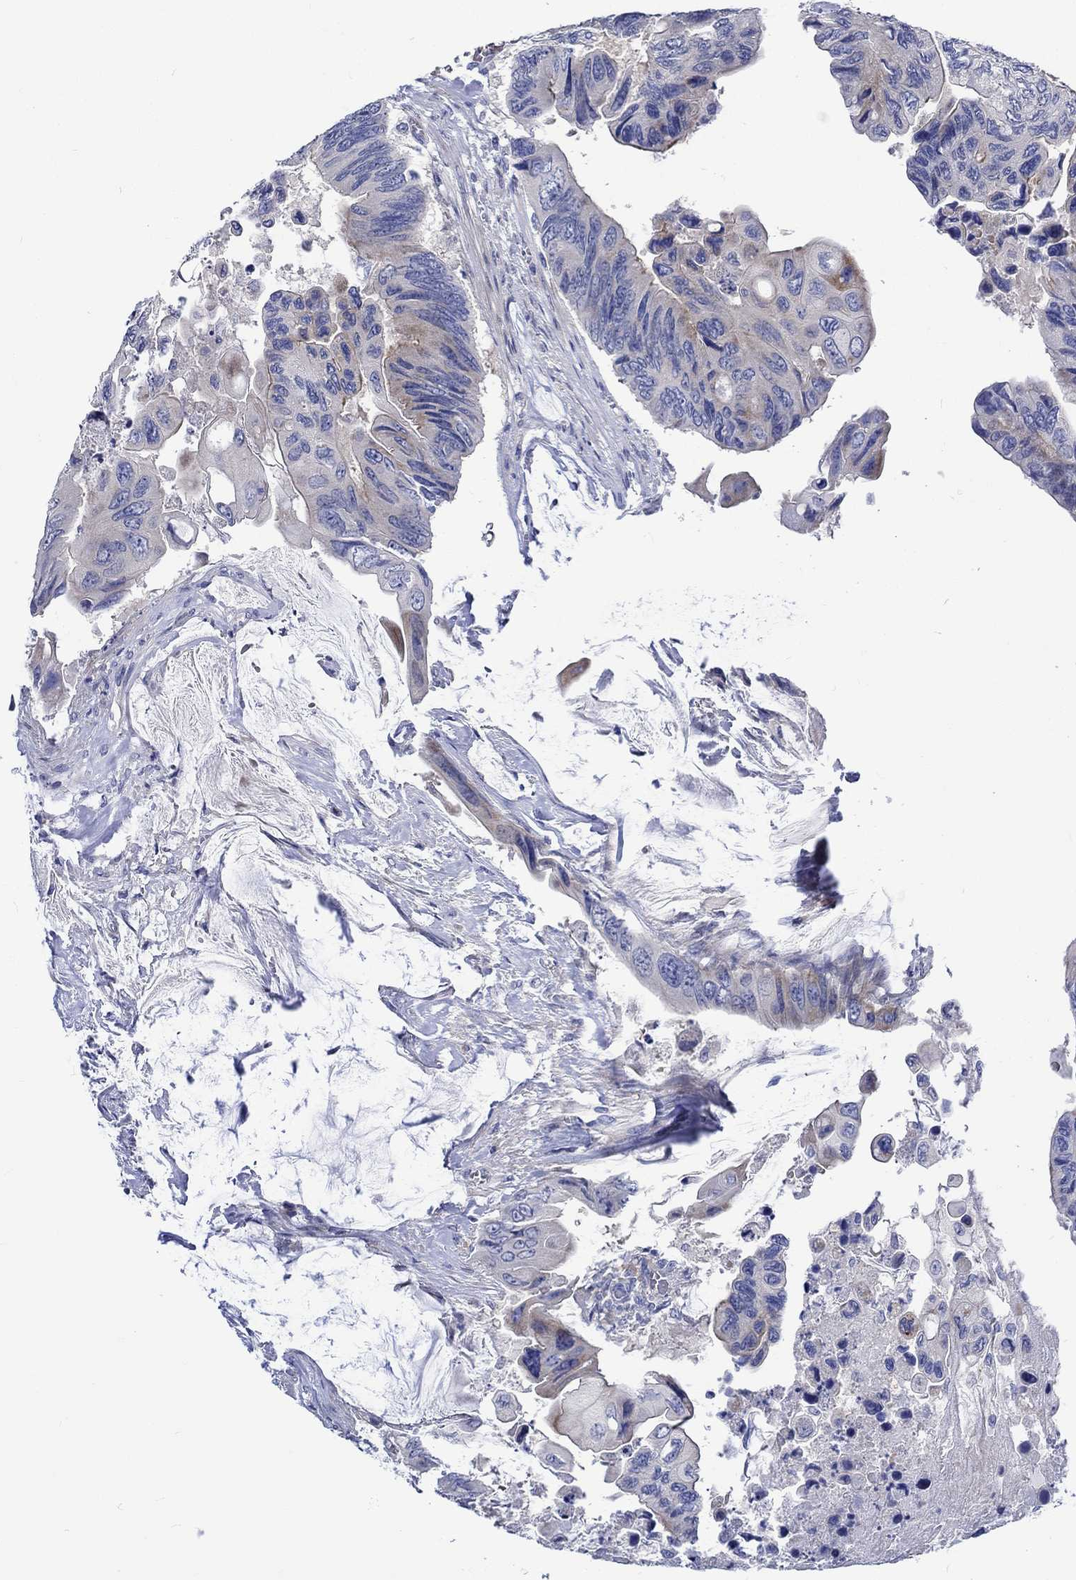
{"staining": {"intensity": "negative", "quantity": "none", "location": "none"}, "tissue": "colorectal cancer", "cell_type": "Tumor cells", "image_type": "cancer", "snomed": [{"axis": "morphology", "description": "Adenocarcinoma, NOS"}, {"axis": "topography", "description": "Rectum"}], "caption": "Immunohistochemistry photomicrograph of human colorectal cancer (adenocarcinoma) stained for a protein (brown), which reveals no staining in tumor cells.", "gene": "NRIP3", "patient": {"sex": "male", "age": 63}}